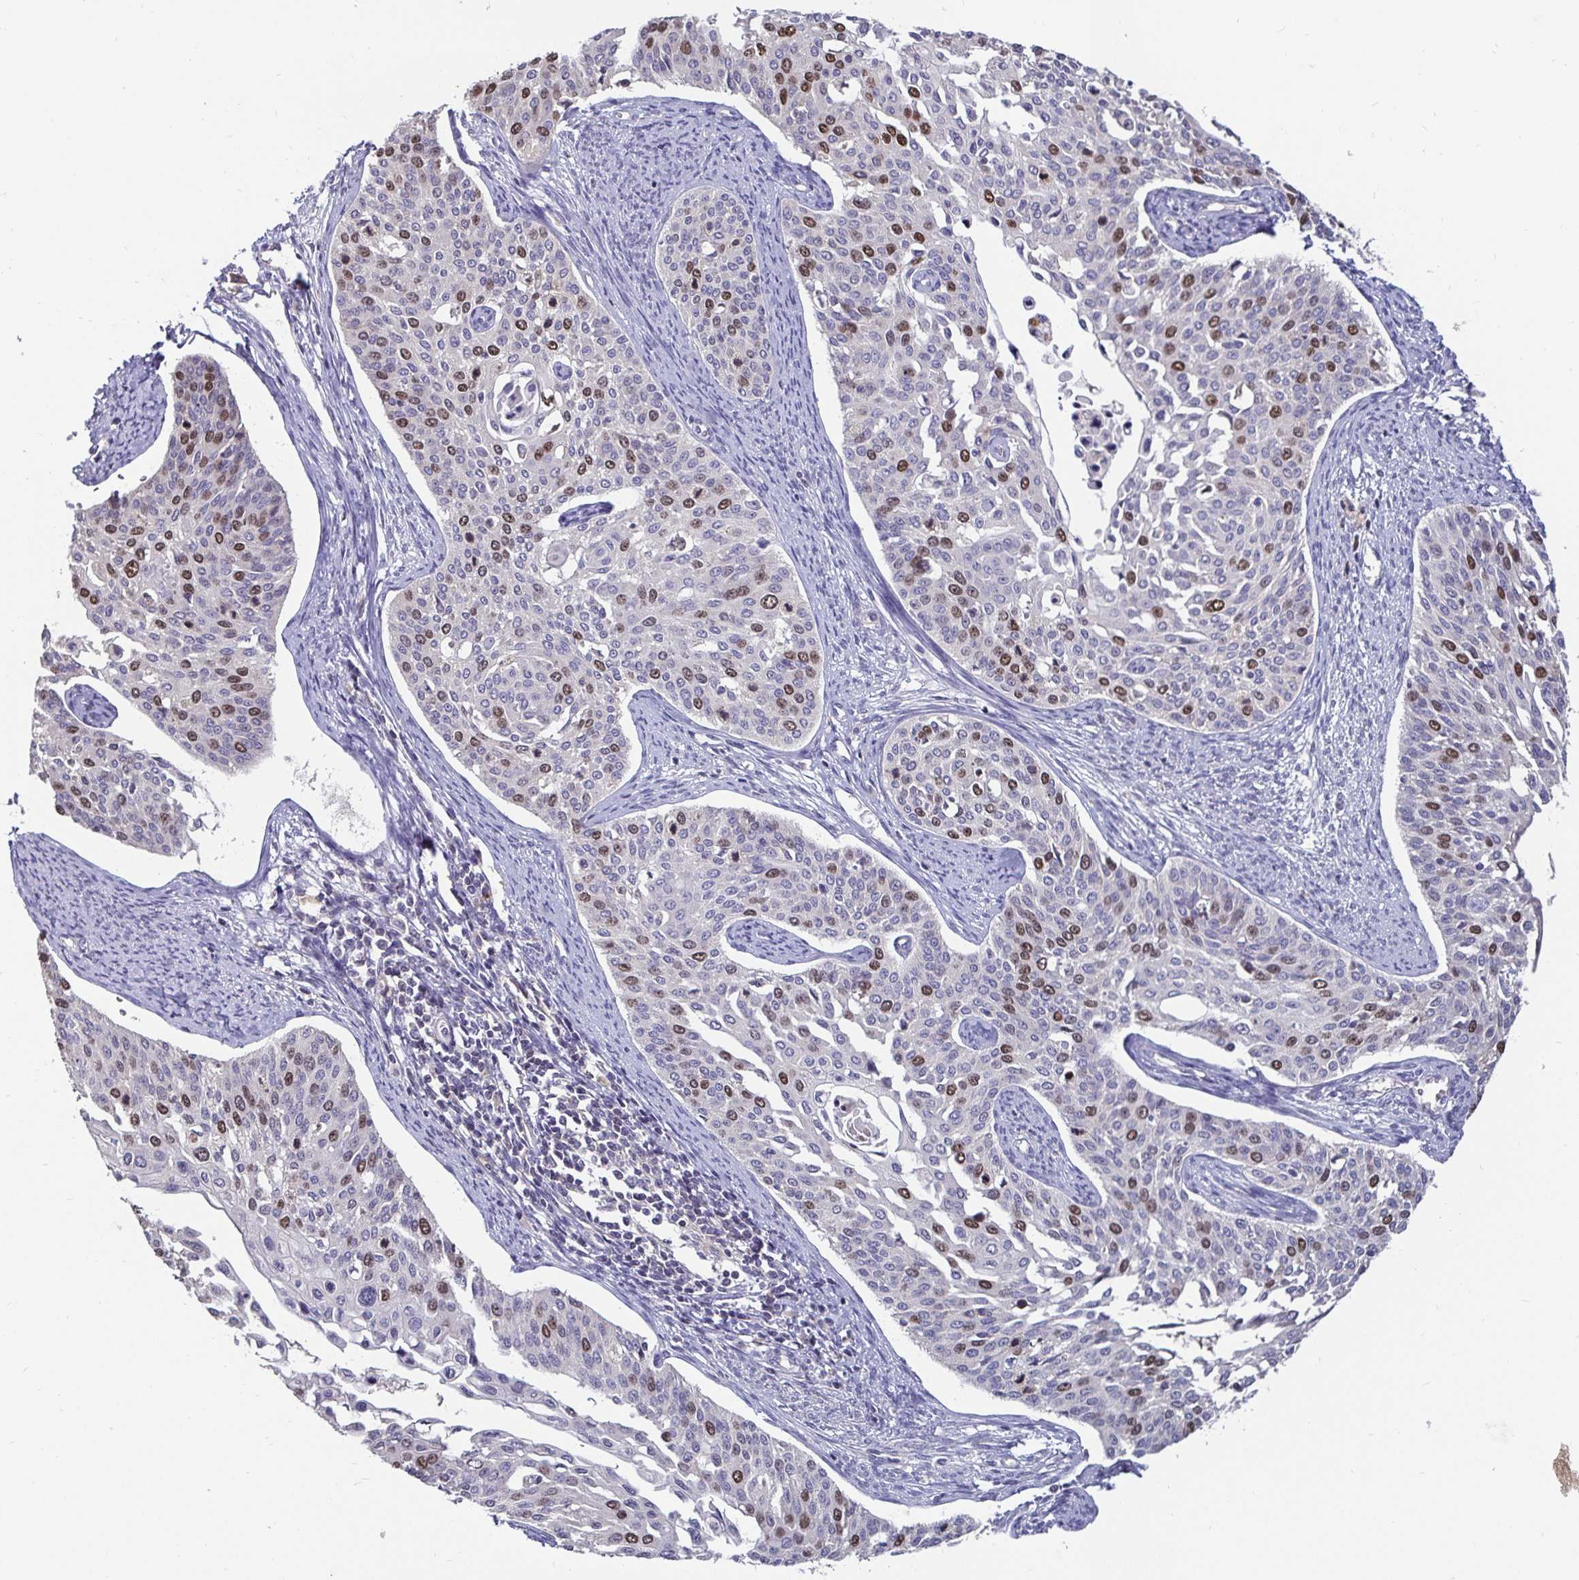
{"staining": {"intensity": "moderate", "quantity": "25%-75%", "location": "nuclear"}, "tissue": "cervical cancer", "cell_type": "Tumor cells", "image_type": "cancer", "snomed": [{"axis": "morphology", "description": "Squamous cell carcinoma, NOS"}, {"axis": "topography", "description": "Cervix"}], "caption": "Immunohistochemical staining of cervical cancer (squamous cell carcinoma) reveals medium levels of moderate nuclear staining in about 25%-75% of tumor cells.", "gene": "ANLN", "patient": {"sex": "female", "age": 44}}